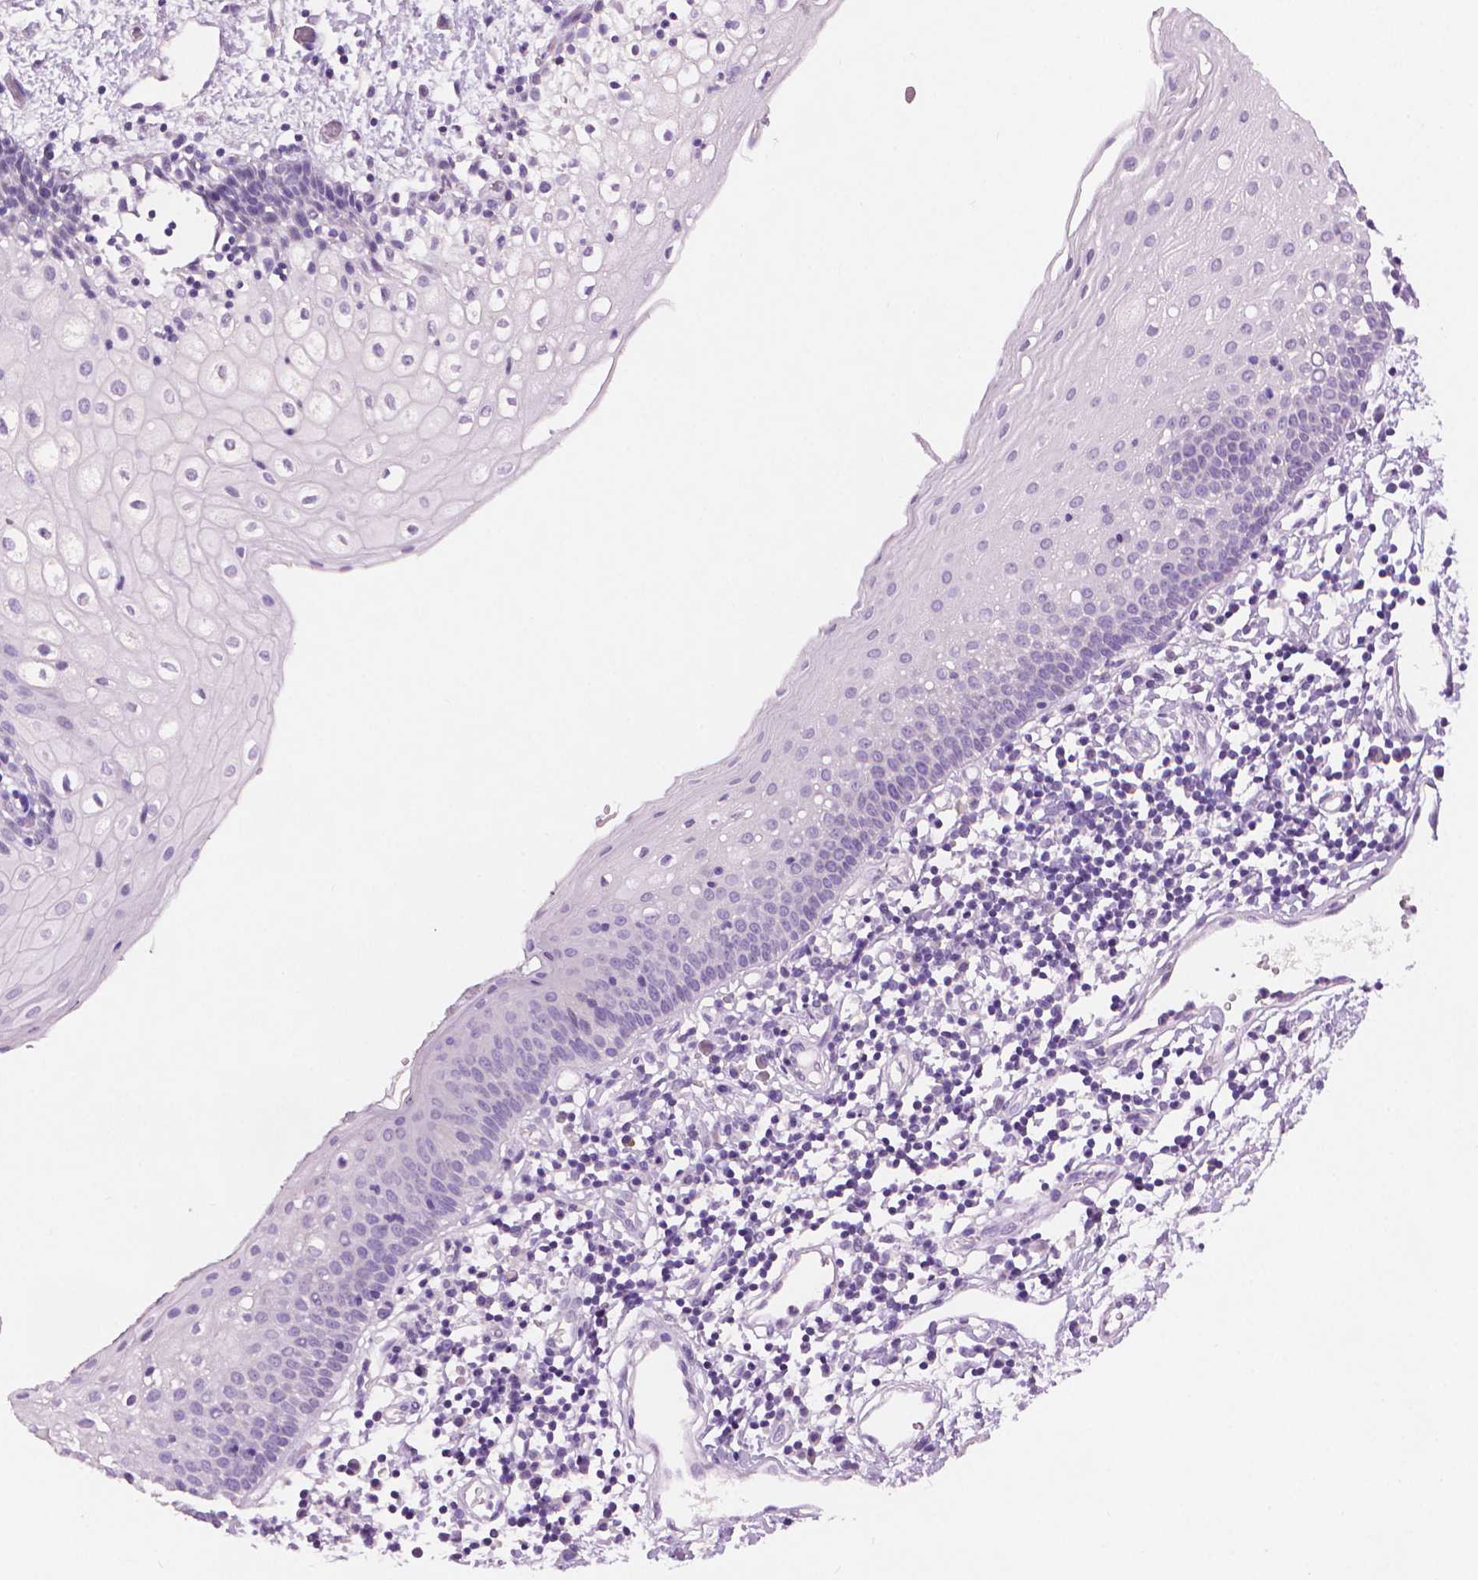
{"staining": {"intensity": "negative", "quantity": "none", "location": "none"}, "tissue": "oral mucosa", "cell_type": "Squamous epithelial cells", "image_type": "normal", "snomed": [{"axis": "morphology", "description": "Normal tissue, NOS"}, {"axis": "topography", "description": "Oral tissue"}], "caption": "This is an immunohistochemistry (IHC) histopathology image of benign oral mucosa. There is no staining in squamous epithelial cells.", "gene": "MLANA", "patient": {"sex": "female", "age": 43}}